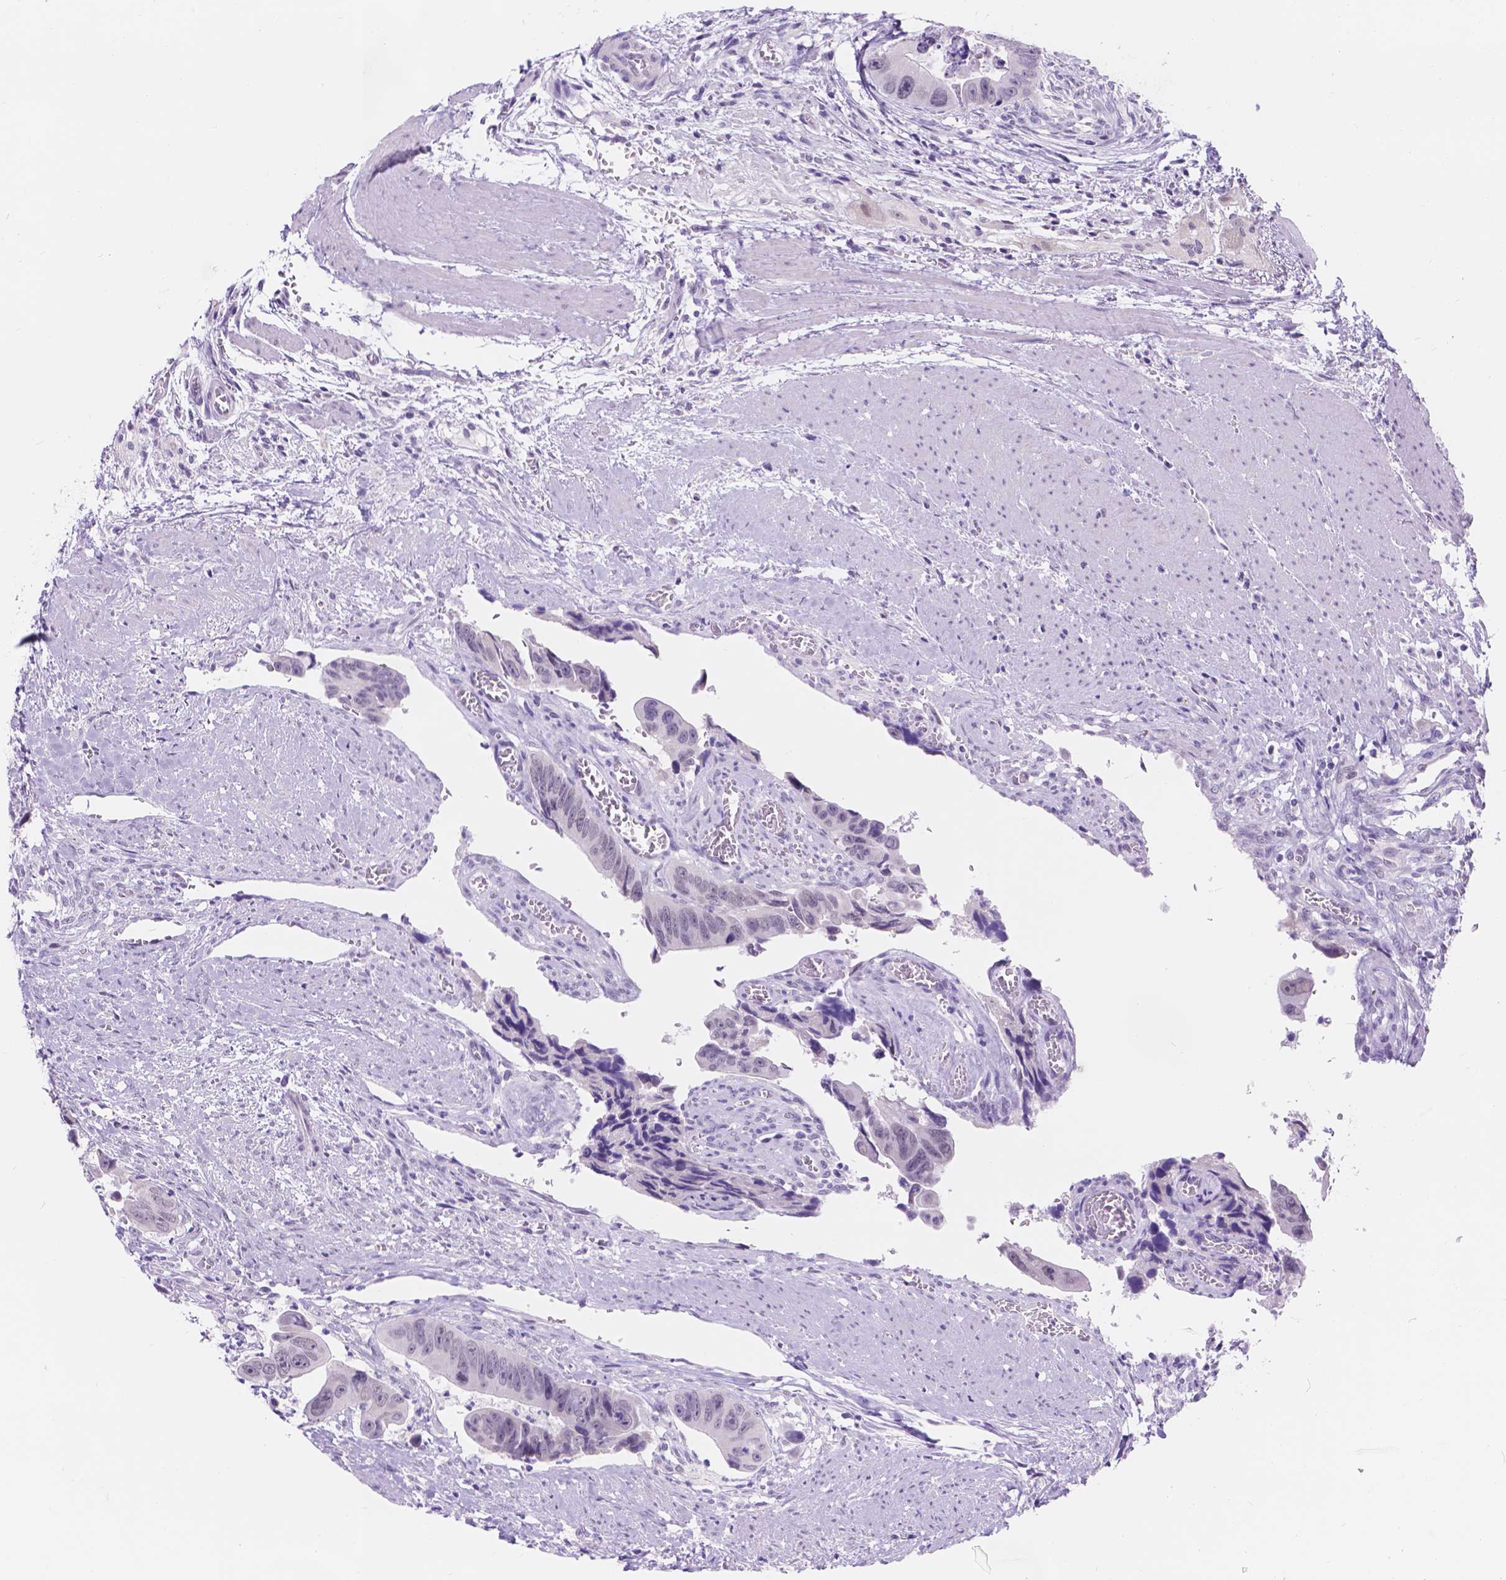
{"staining": {"intensity": "negative", "quantity": "none", "location": "none"}, "tissue": "colorectal cancer", "cell_type": "Tumor cells", "image_type": "cancer", "snomed": [{"axis": "morphology", "description": "Adenocarcinoma, NOS"}, {"axis": "topography", "description": "Rectum"}], "caption": "An image of human colorectal cancer (adenocarcinoma) is negative for staining in tumor cells.", "gene": "DCC", "patient": {"sex": "male", "age": 76}}